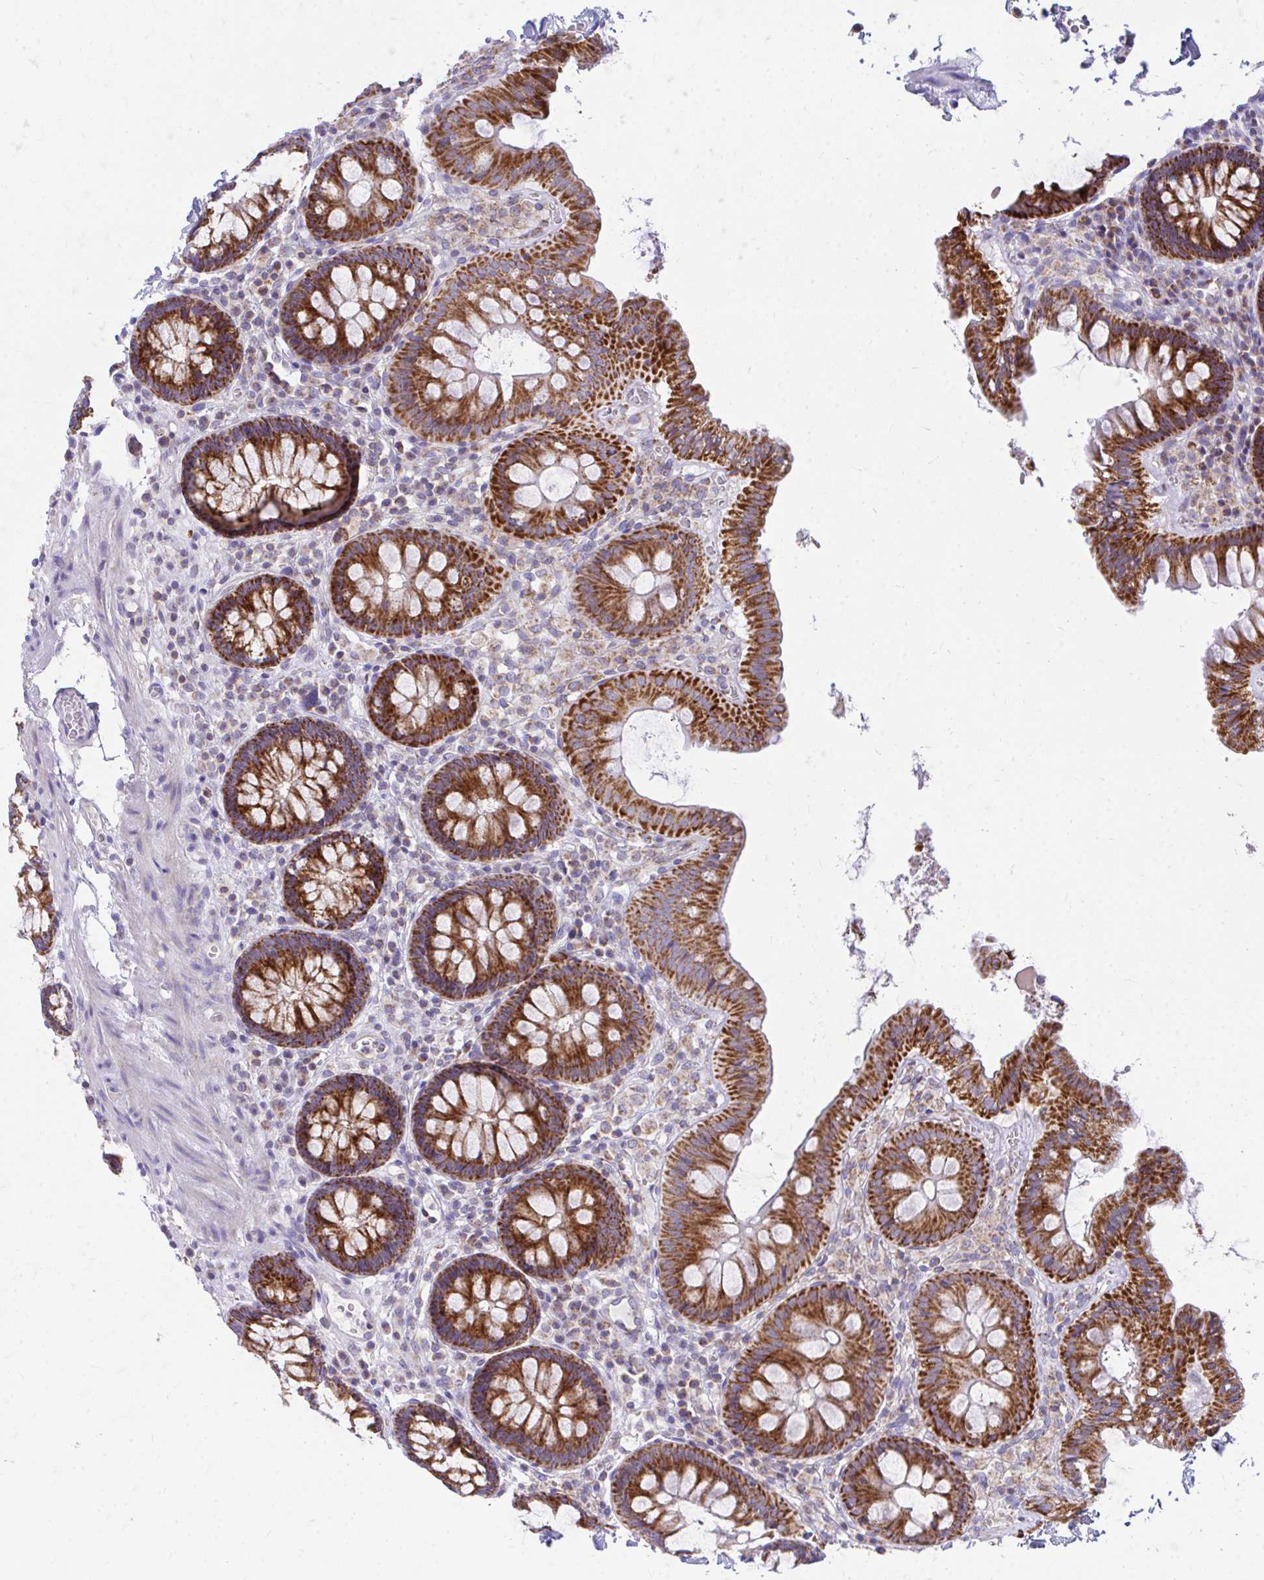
{"staining": {"intensity": "negative", "quantity": "none", "location": "none"}, "tissue": "colon", "cell_type": "Endothelial cells", "image_type": "normal", "snomed": [{"axis": "morphology", "description": "Normal tissue, NOS"}, {"axis": "topography", "description": "Colon"}, {"axis": "topography", "description": "Peripheral nerve tissue"}], "caption": "A photomicrograph of human colon is negative for staining in endothelial cells. The staining is performed using DAB brown chromogen with nuclei counter-stained in using hematoxylin.", "gene": "MRPL19", "patient": {"sex": "male", "age": 84}}